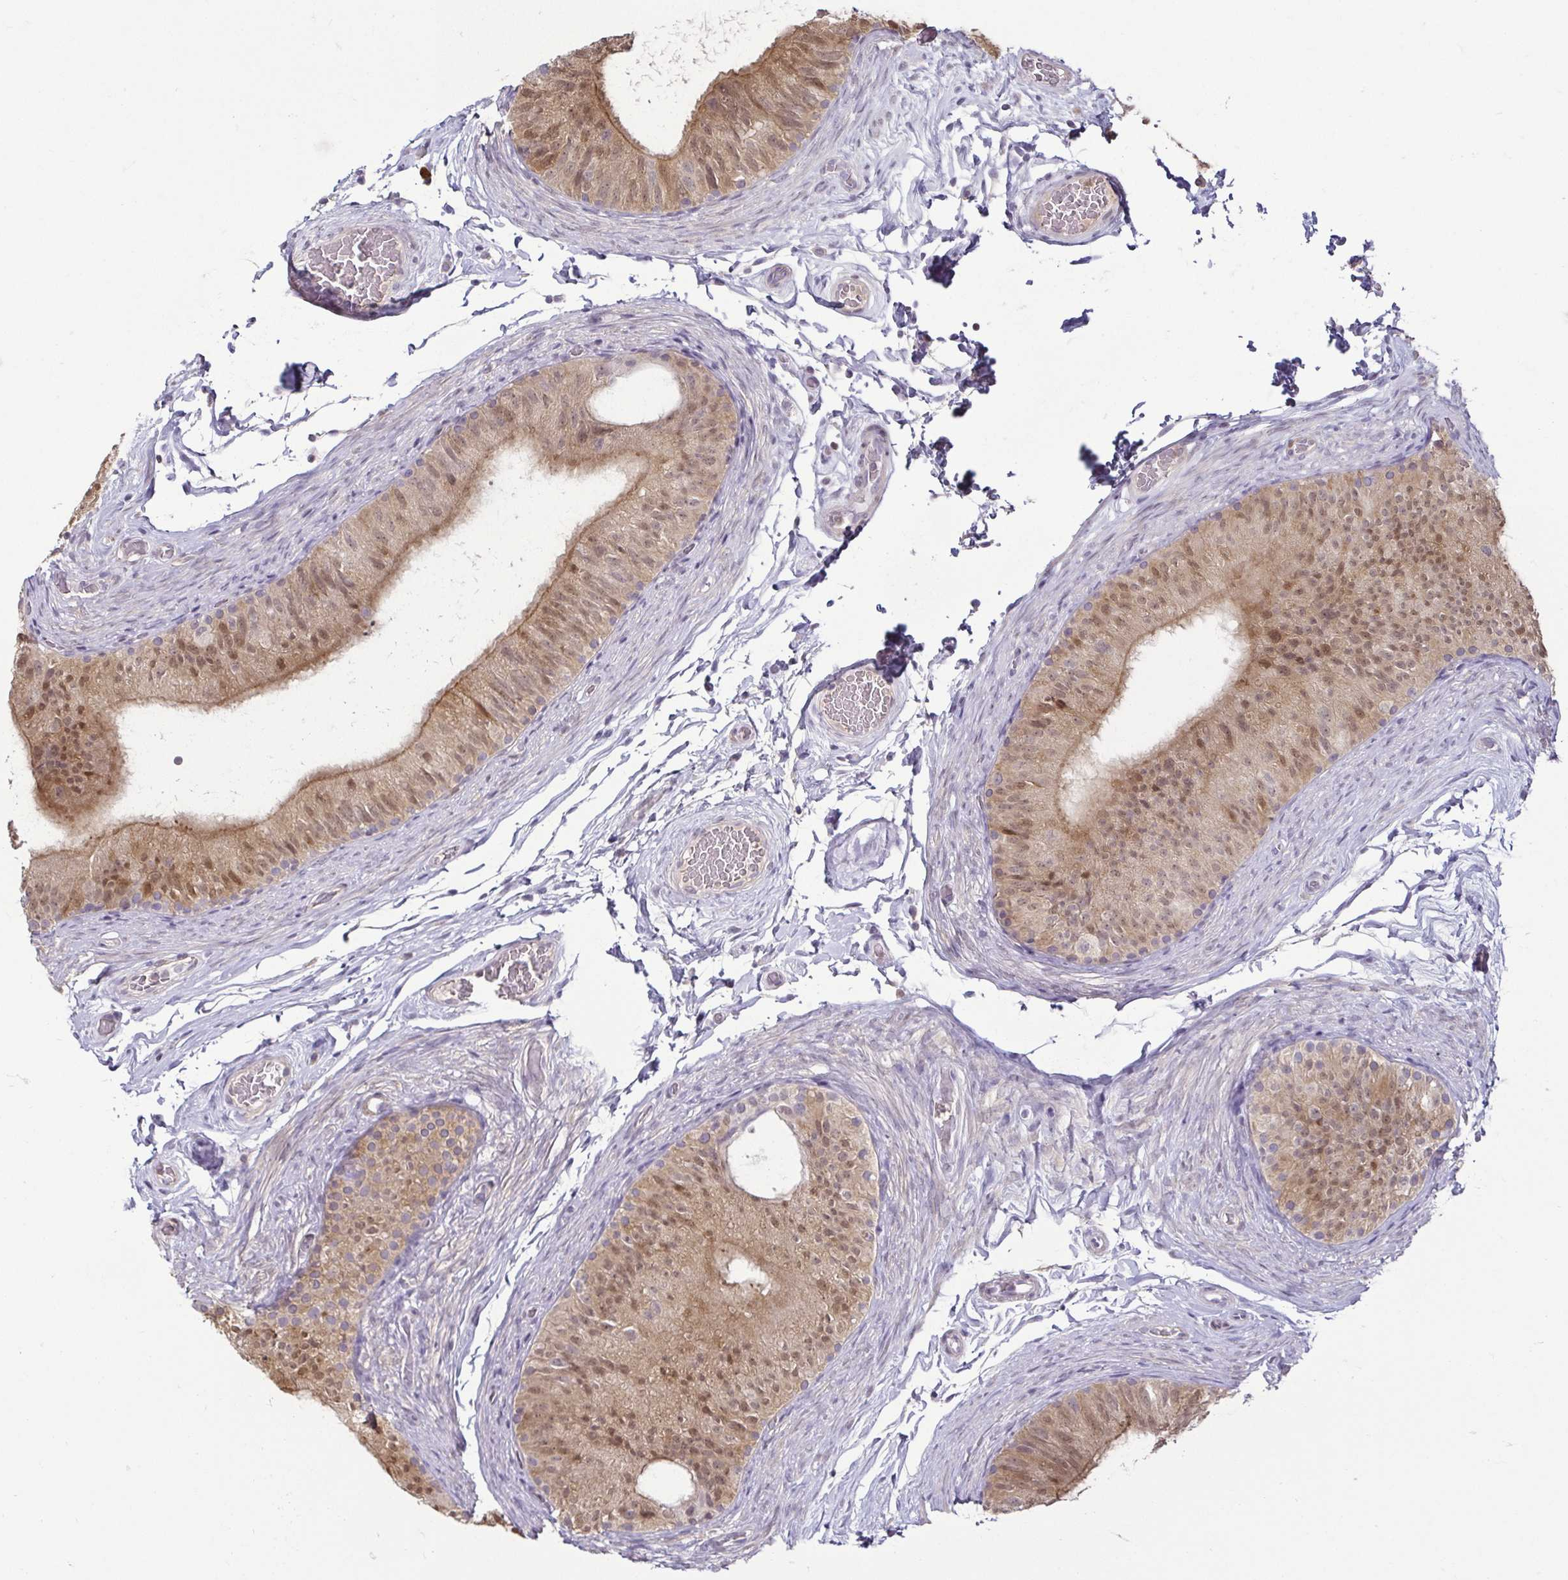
{"staining": {"intensity": "moderate", "quantity": ">75%", "location": "cytoplasmic/membranous,nuclear"}, "tissue": "epididymis", "cell_type": "Glandular cells", "image_type": "normal", "snomed": [{"axis": "morphology", "description": "Normal tissue, NOS"}, {"axis": "topography", "description": "Epididymis, spermatic cord, NOS"}, {"axis": "topography", "description": "Epididymis"}], "caption": "Protein staining shows moderate cytoplasmic/membranous,nuclear positivity in approximately >75% of glandular cells in normal epididymis. The protein of interest is stained brown, and the nuclei are stained in blue (DAB IHC with brightfield microscopy, high magnification).", "gene": "HOPX", "patient": {"sex": "male", "age": 31}}